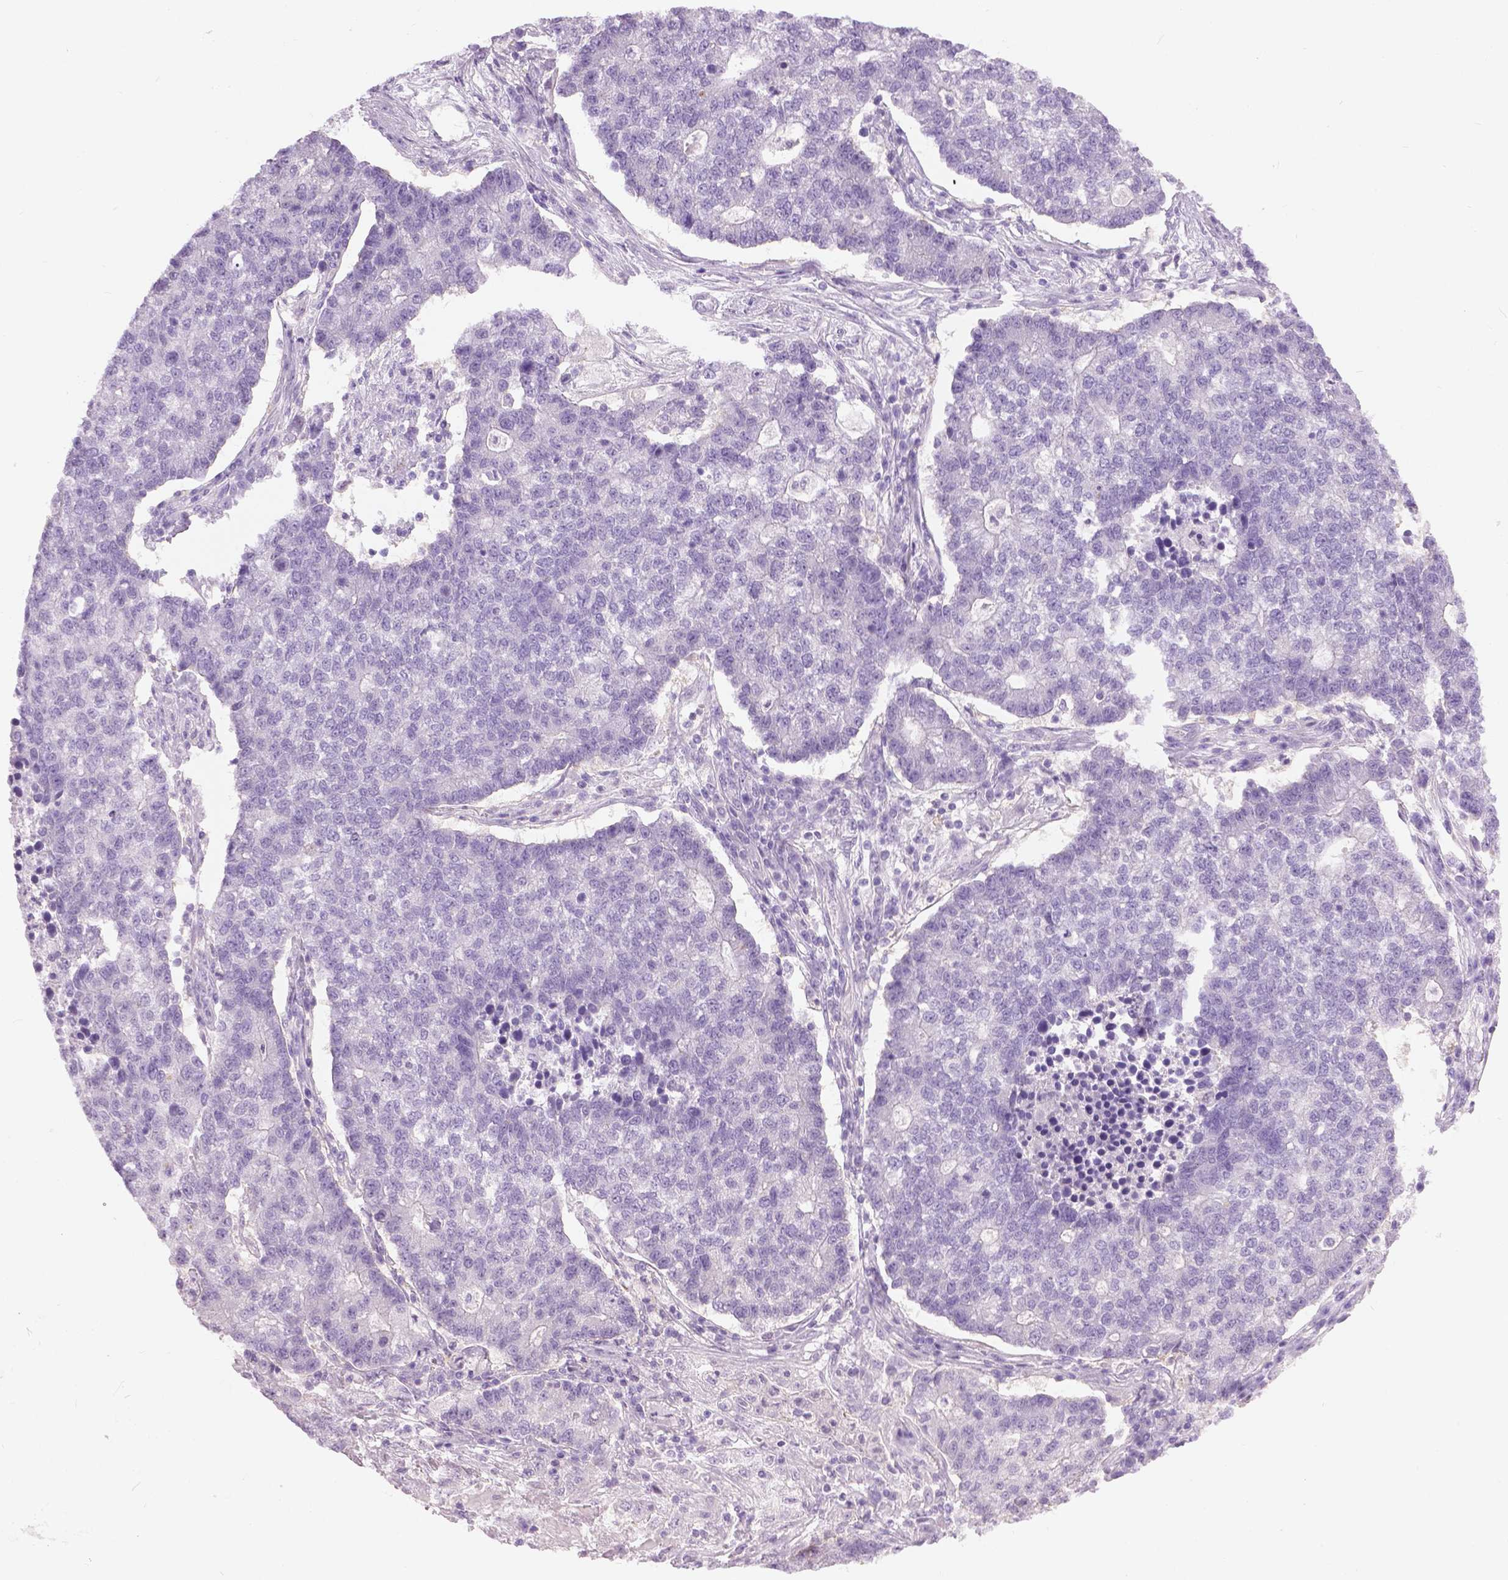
{"staining": {"intensity": "negative", "quantity": "none", "location": "none"}, "tissue": "lung cancer", "cell_type": "Tumor cells", "image_type": "cancer", "snomed": [{"axis": "morphology", "description": "Adenocarcinoma, NOS"}, {"axis": "topography", "description": "Lung"}], "caption": "An immunohistochemistry (IHC) histopathology image of adenocarcinoma (lung) is shown. There is no staining in tumor cells of adenocarcinoma (lung). The staining was performed using DAB to visualize the protein expression in brown, while the nuclei were stained in blue with hematoxylin (Magnification: 20x).", "gene": "TP53TG5", "patient": {"sex": "male", "age": 57}}